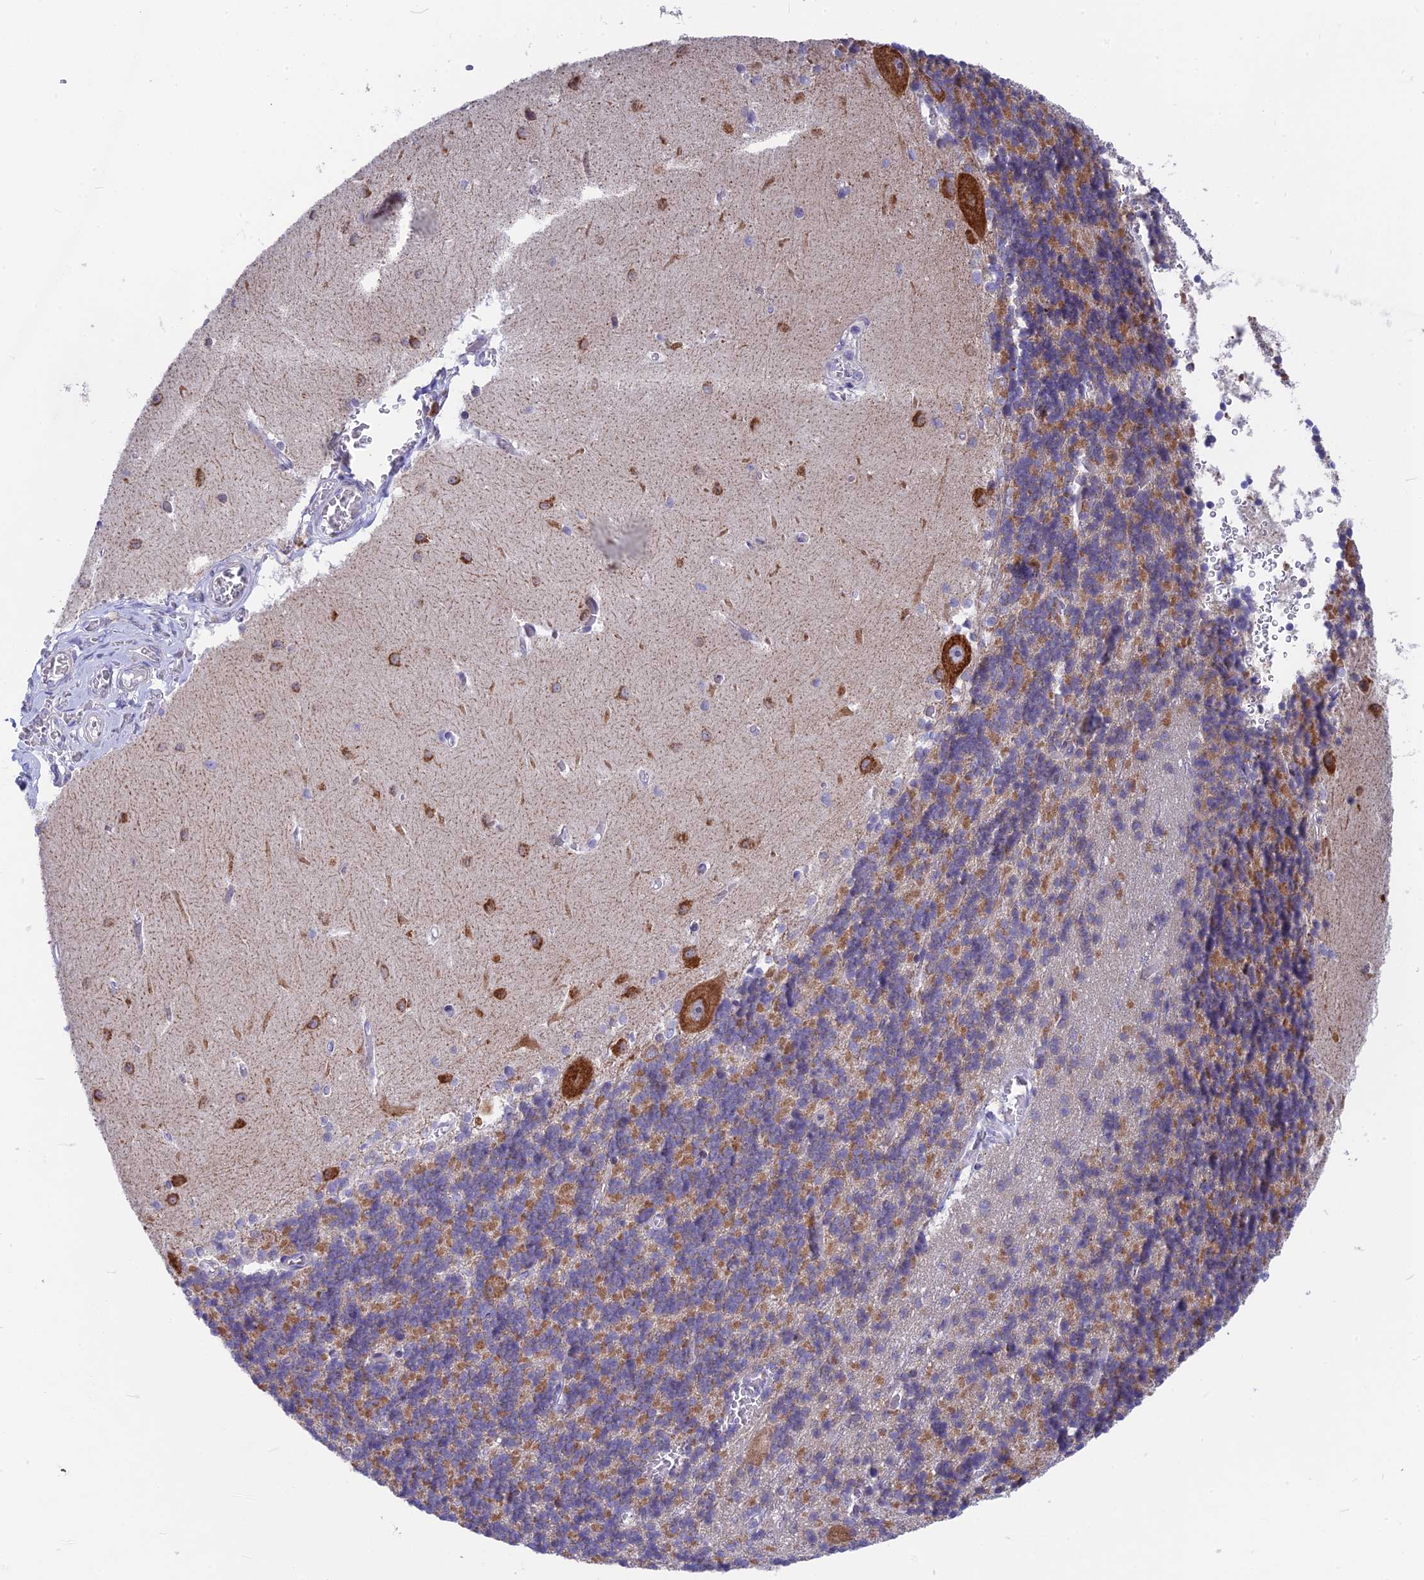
{"staining": {"intensity": "moderate", "quantity": ">75%", "location": "cytoplasmic/membranous"}, "tissue": "cerebellum", "cell_type": "Cells in granular layer", "image_type": "normal", "snomed": [{"axis": "morphology", "description": "Normal tissue, NOS"}, {"axis": "topography", "description": "Cerebellum"}], "caption": "This histopathology image reveals IHC staining of benign cerebellum, with medium moderate cytoplasmic/membranous positivity in about >75% of cells in granular layer.", "gene": "PLAC9", "patient": {"sex": "male", "age": 37}}